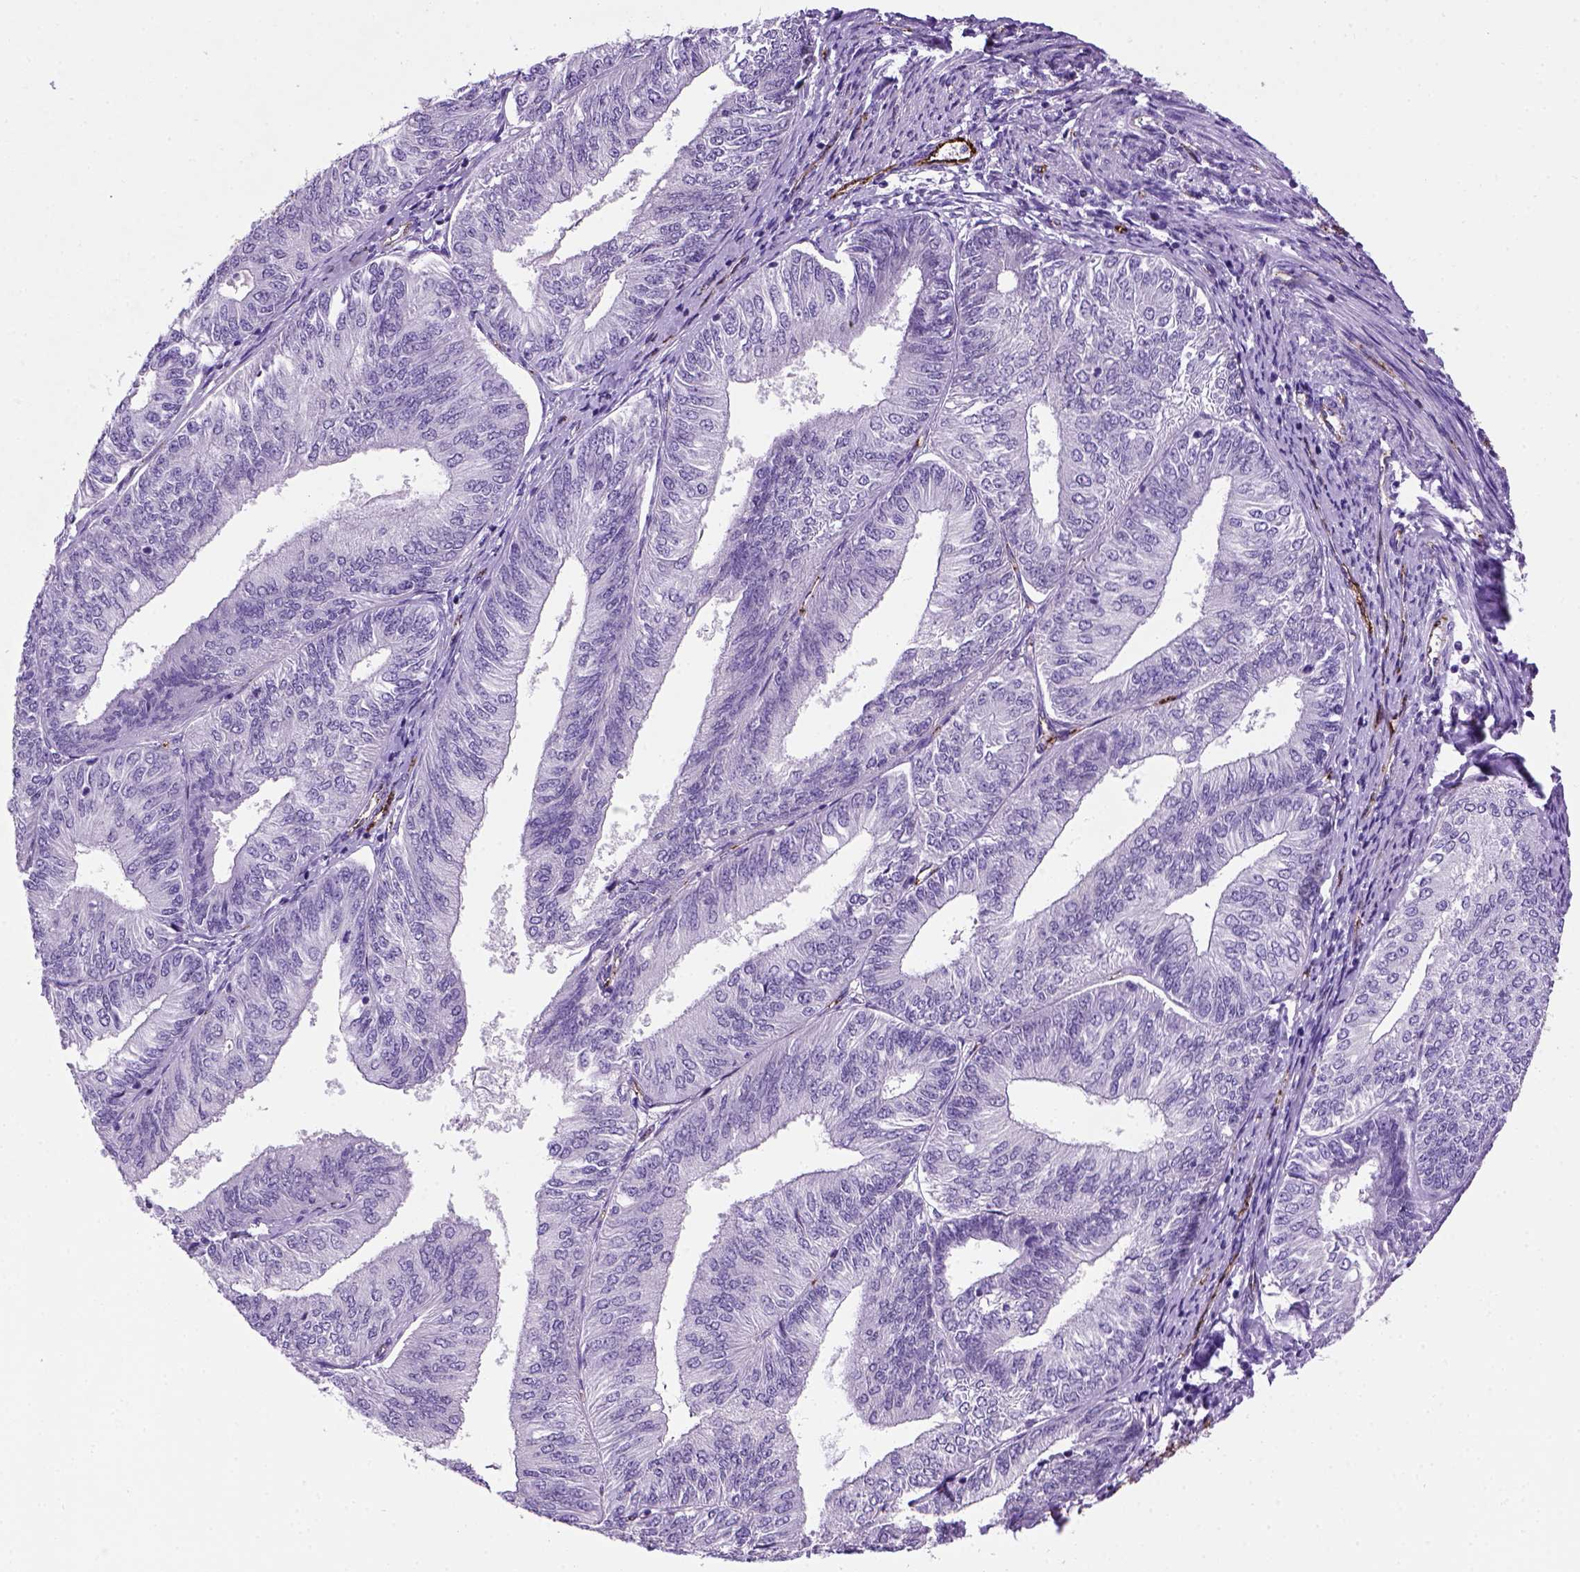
{"staining": {"intensity": "negative", "quantity": "none", "location": "none"}, "tissue": "endometrial cancer", "cell_type": "Tumor cells", "image_type": "cancer", "snomed": [{"axis": "morphology", "description": "Adenocarcinoma, NOS"}, {"axis": "topography", "description": "Endometrium"}], "caption": "Tumor cells are negative for brown protein staining in endometrial adenocarcinoma.", "gene": "VWF", "patient": {"sex": "female", "age": 58}}